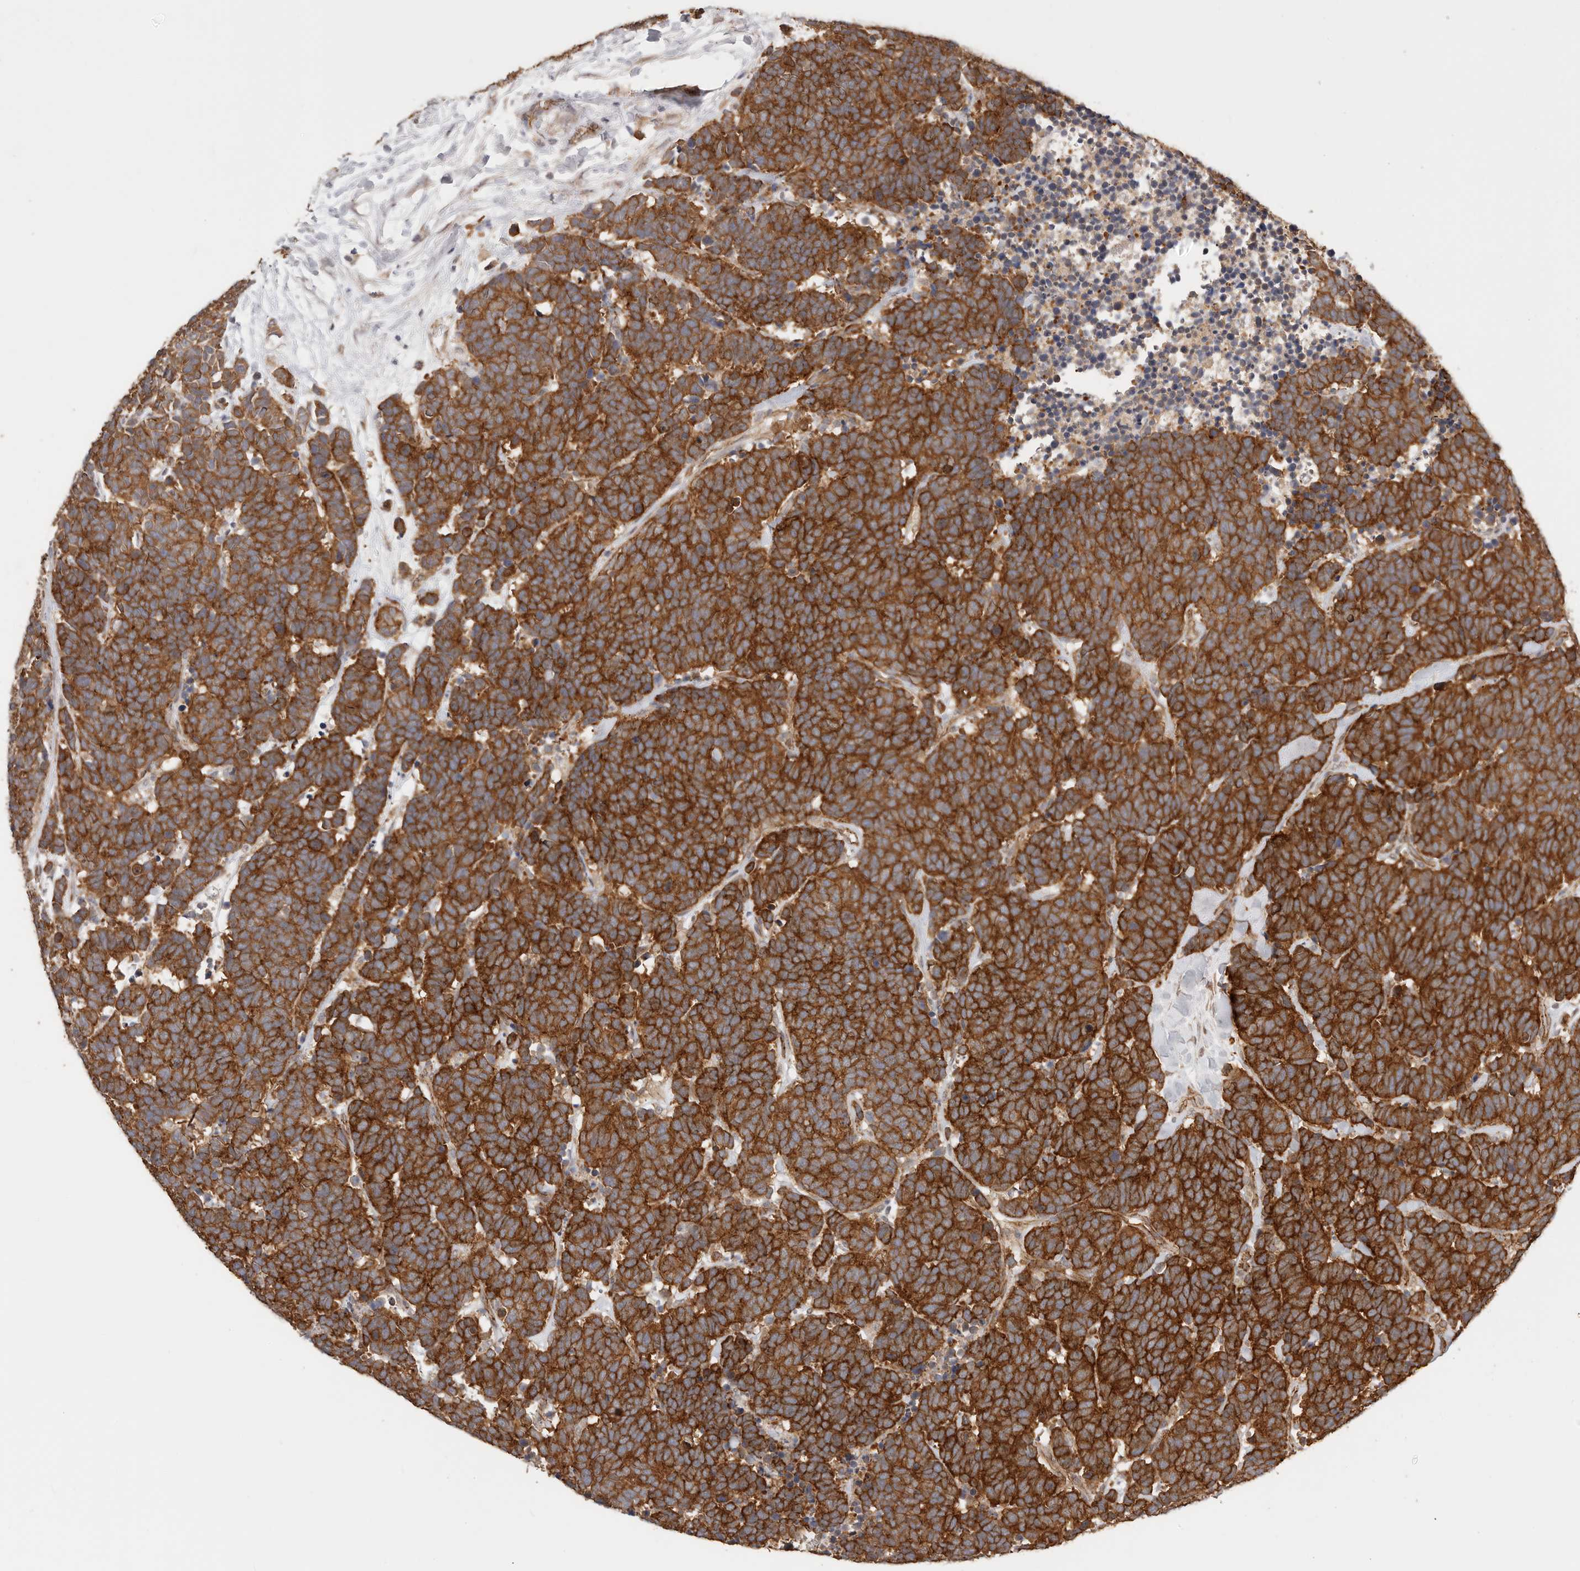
{"staining": {"intensity": "strong", "quantity": ">75%", "location": "cytoplasmic/membranous"}, "tissue": "carcinoid", "cell_type": "Tumor cells", "image_type": "cancer", "snomed": [{"axis": "morphology", "description": "Carcinoma, NOS"}, {"axis": "morphology", "description": "Carcinoid, malignant, NOS"}, {"axis": "topography", "description": "Urinary bladder"}], "caption": "The image reveals staining of carcinoid, revealing strong cytoplasmic/membranous protein positivity (brown color) within tumor cells.", "gene": "AFDN", "patient": {"sex": "male", "age": 57}}